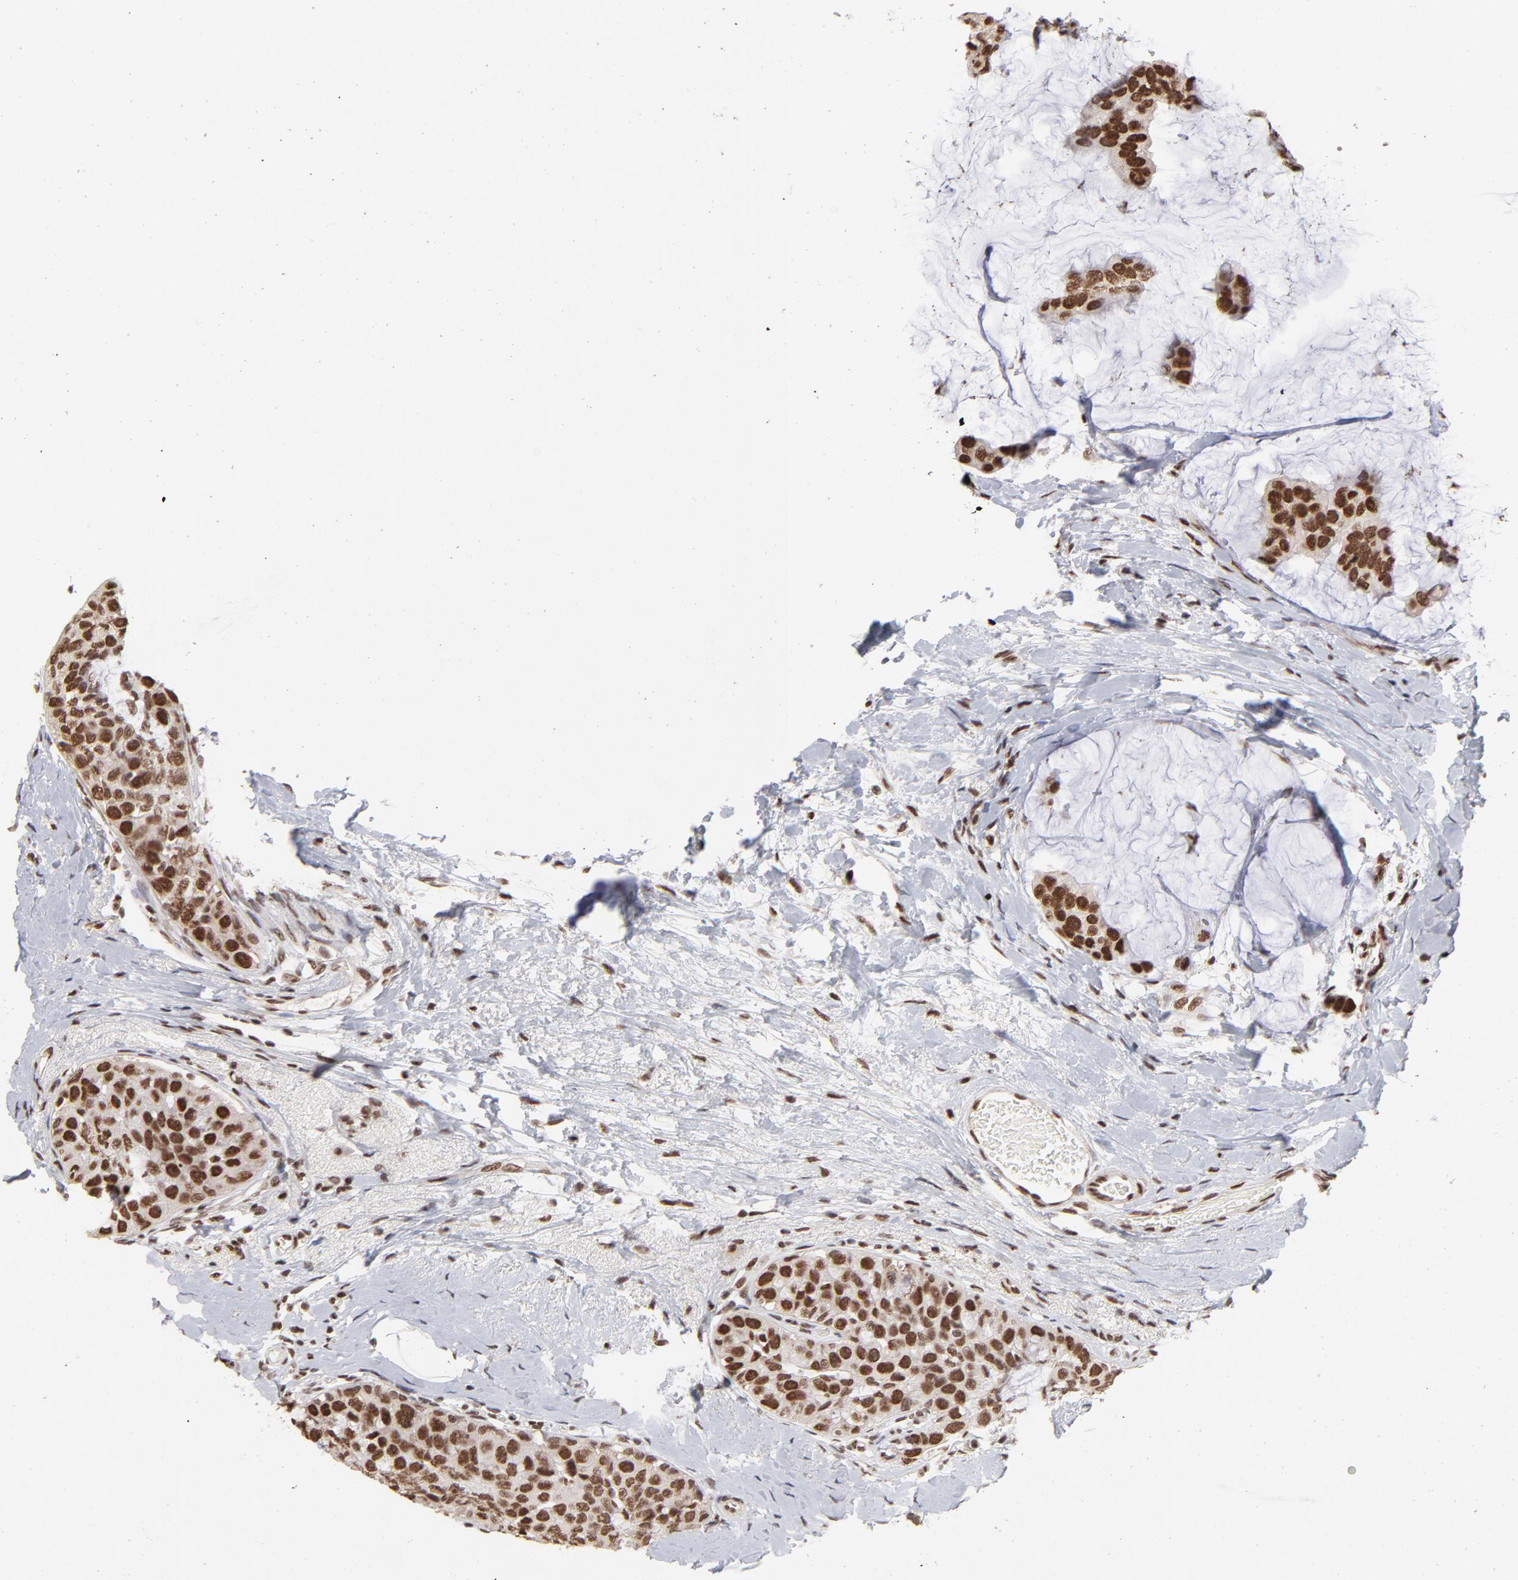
{"staining": {"intensity": "strong", "quantity": ">75%", "location": "cytoplasmic/membranous,nuclear"}, "tissue": "breast cancer", "cell_type": "Tumor cells", "image_type": "cancer", "snomed": [{"axis": "morphology", "description": "Normal tissue, NOS"}, {"axis": "morphology", "description": "Duct carcinoma"}, {"axis": "topography", "description": "Breast"}], "caption": "The micrograph displays staining of breast cancer, revealing strong cytoplasmic/membranous and nuclear protein staining (brown color) within tumor cells. (Stains: DAB (3,3'-diaminobenzidine) in brown, nuclei in blue, Microscopy: brightfield microscopy at high magnification).", "gene": "ZNF3", "patient": {"sex": "female", "age": 50}}